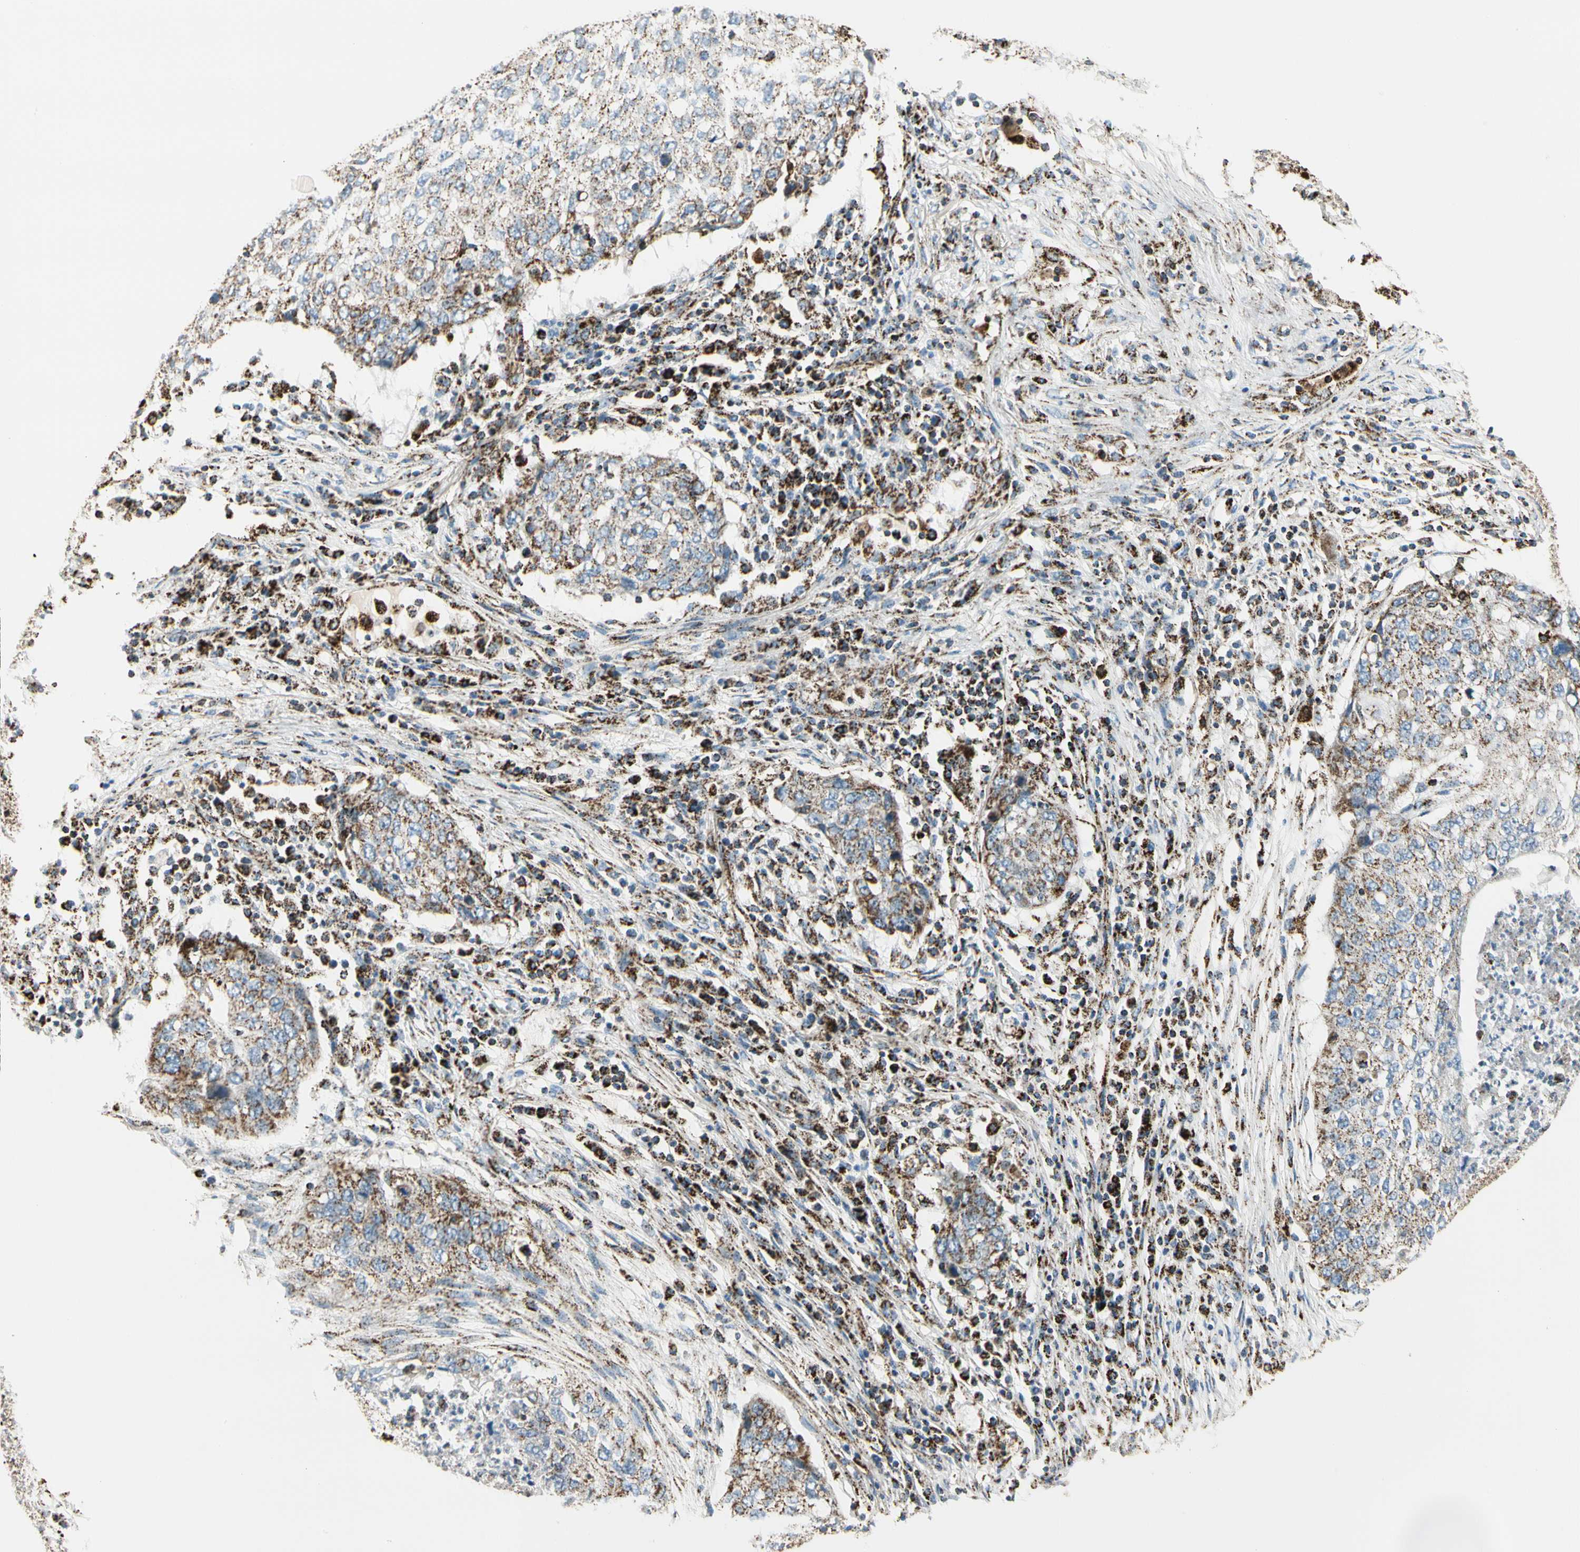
{"staining": {"intensity": "moderate", "quantity": ">75%", "location": "cytoplasmic/membranous"}, "tissue": "lung cancer", "cell_type": "Tumor cells", "image_type": "cancer", "snomed": [{"axis": "morphology", "description": "Squamous cell carcinoma, NOS"}, {"axis": "topography", "description": "Lung"}], "caption": "This micrograph demonstrates squamous cell carcinoma (lung) stained with IHC to label a protein in brown. The cytoplasmic/membranous of tumor cells show moderate positivity for the protein. Nuclei are counter-stained blue.", "gene": "ME2", "patient": {"sex": "female", "age": 63}}